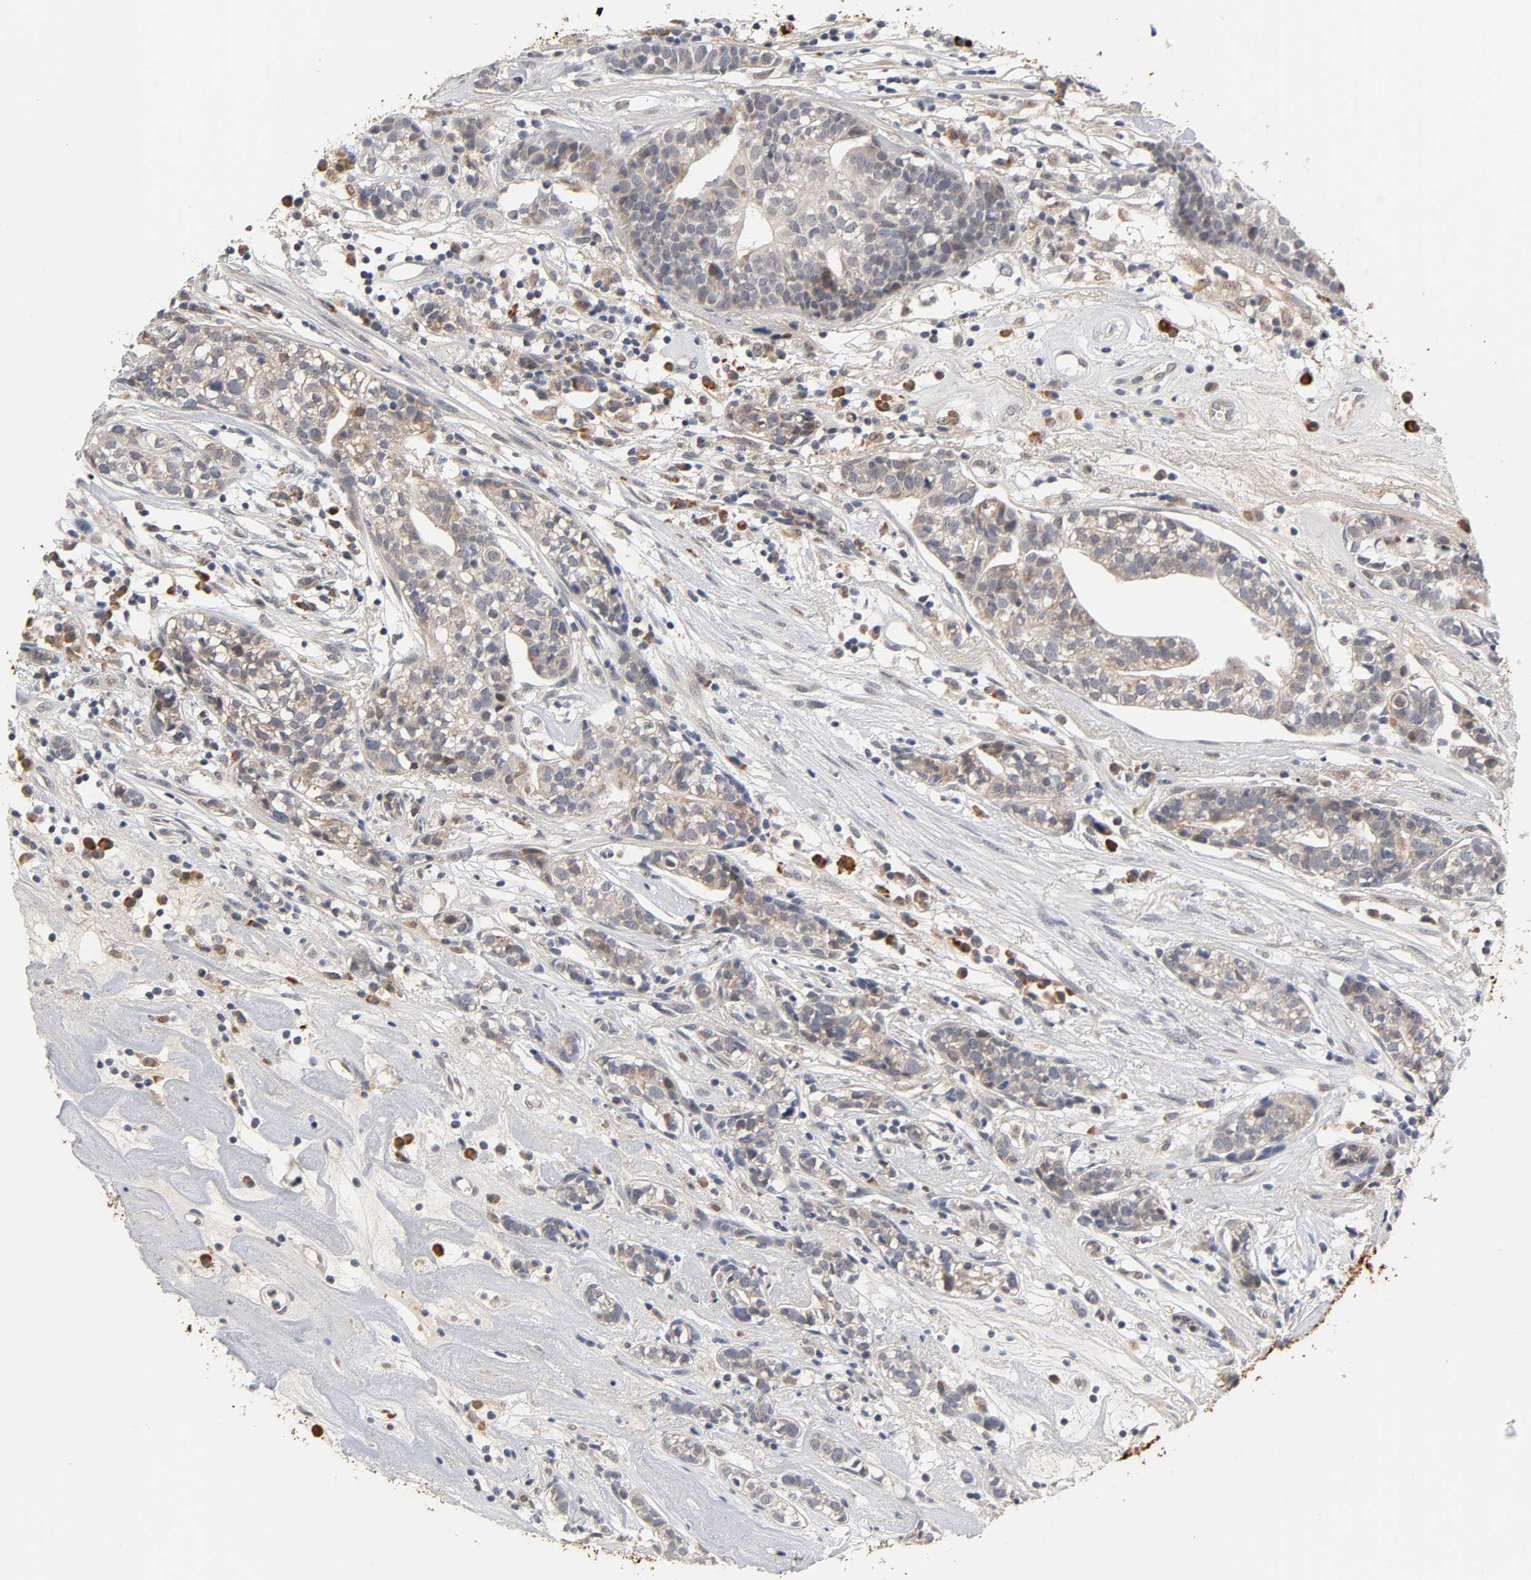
{"staining": {"intensity": "moderate", "quantity": ">75%", "location": "cytoplasmic/membranous"}, "tissue": "head and neck cancer", "cell_type": "Tumor cells", "image_type": "cancer", "snomed": [{"axis": "morphology", "description": "Adenocarcinoma, NOS"}, {"axis": "topography", "description": "Salivary gland"}, {"axis": "topography", "description": "Head-Neck"}], "caption": "This micrograph demonstrates adenocarcinoma (head and neck) stained with IHC to label a protein in brown. The cytoplasmic/membranous of tumor cells show moderate positivity for the protein. Nuclei are counter-stained blue.", "gene": "GSTZ1", "patient": {"sex": "female", "age": 65}}